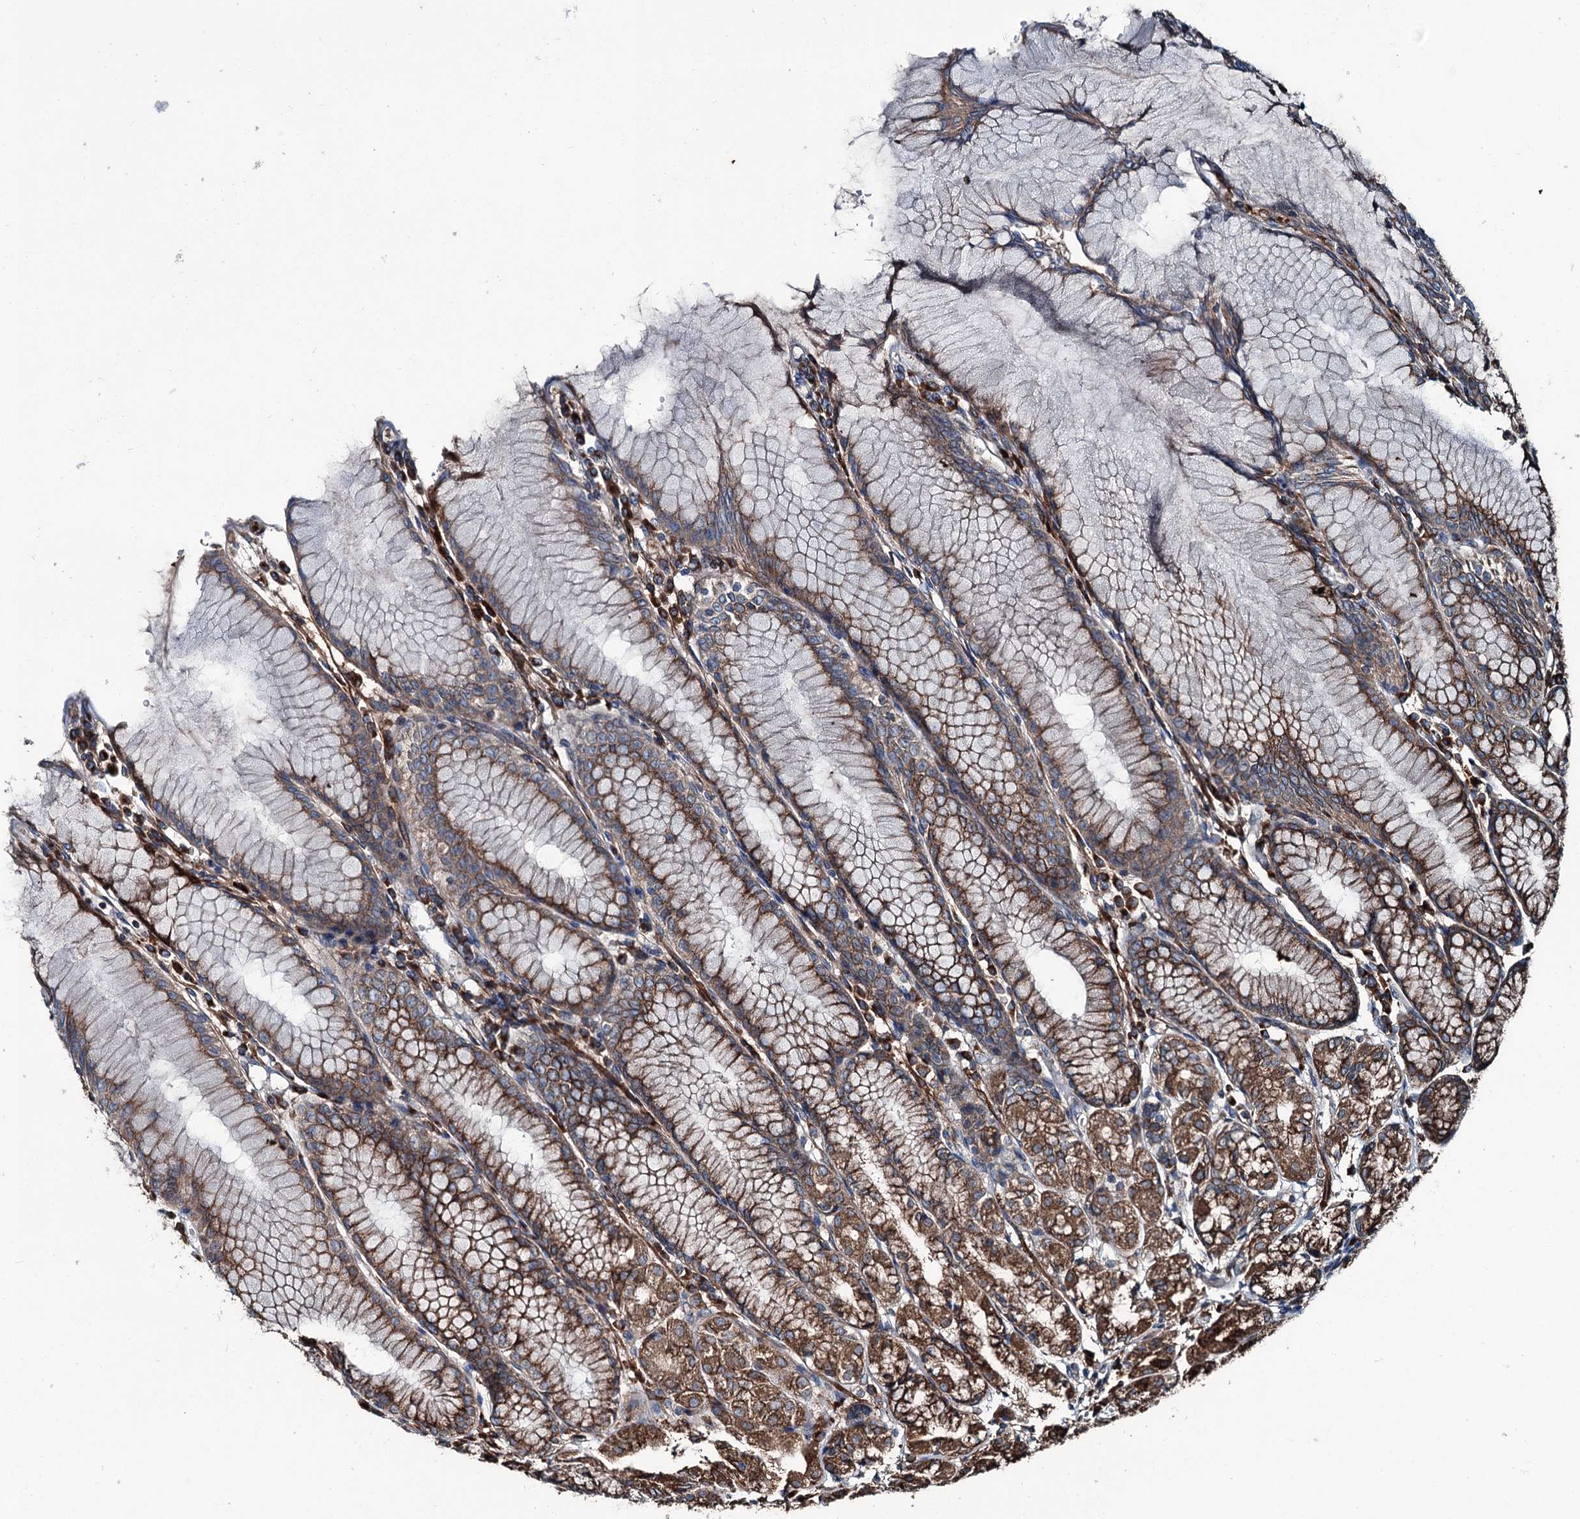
{"staining": {"intensity": "strong", "quantity": ">75%", "location": "cytoplasmic/membranous"}, "tissue": "stomach", "cell_type": "Glandular cells", "image_type": "normal", "snomed": [{"axis": "morphology", "description": "Normal tissue, NOS"}, {"axis": "topography", "description": "Stomach"}], "caption": "High-magnification brightfield microscopy of unremarkable stomach stained with DAB (brown) and counterstained with hematoxylin (blue). glandular cells exhibit strong cytoplasmic/membranous staining is appreciated in about>75% of cells.", "gene": "CALCOCO1", "patient": {"sex": "female", "age": 57}}